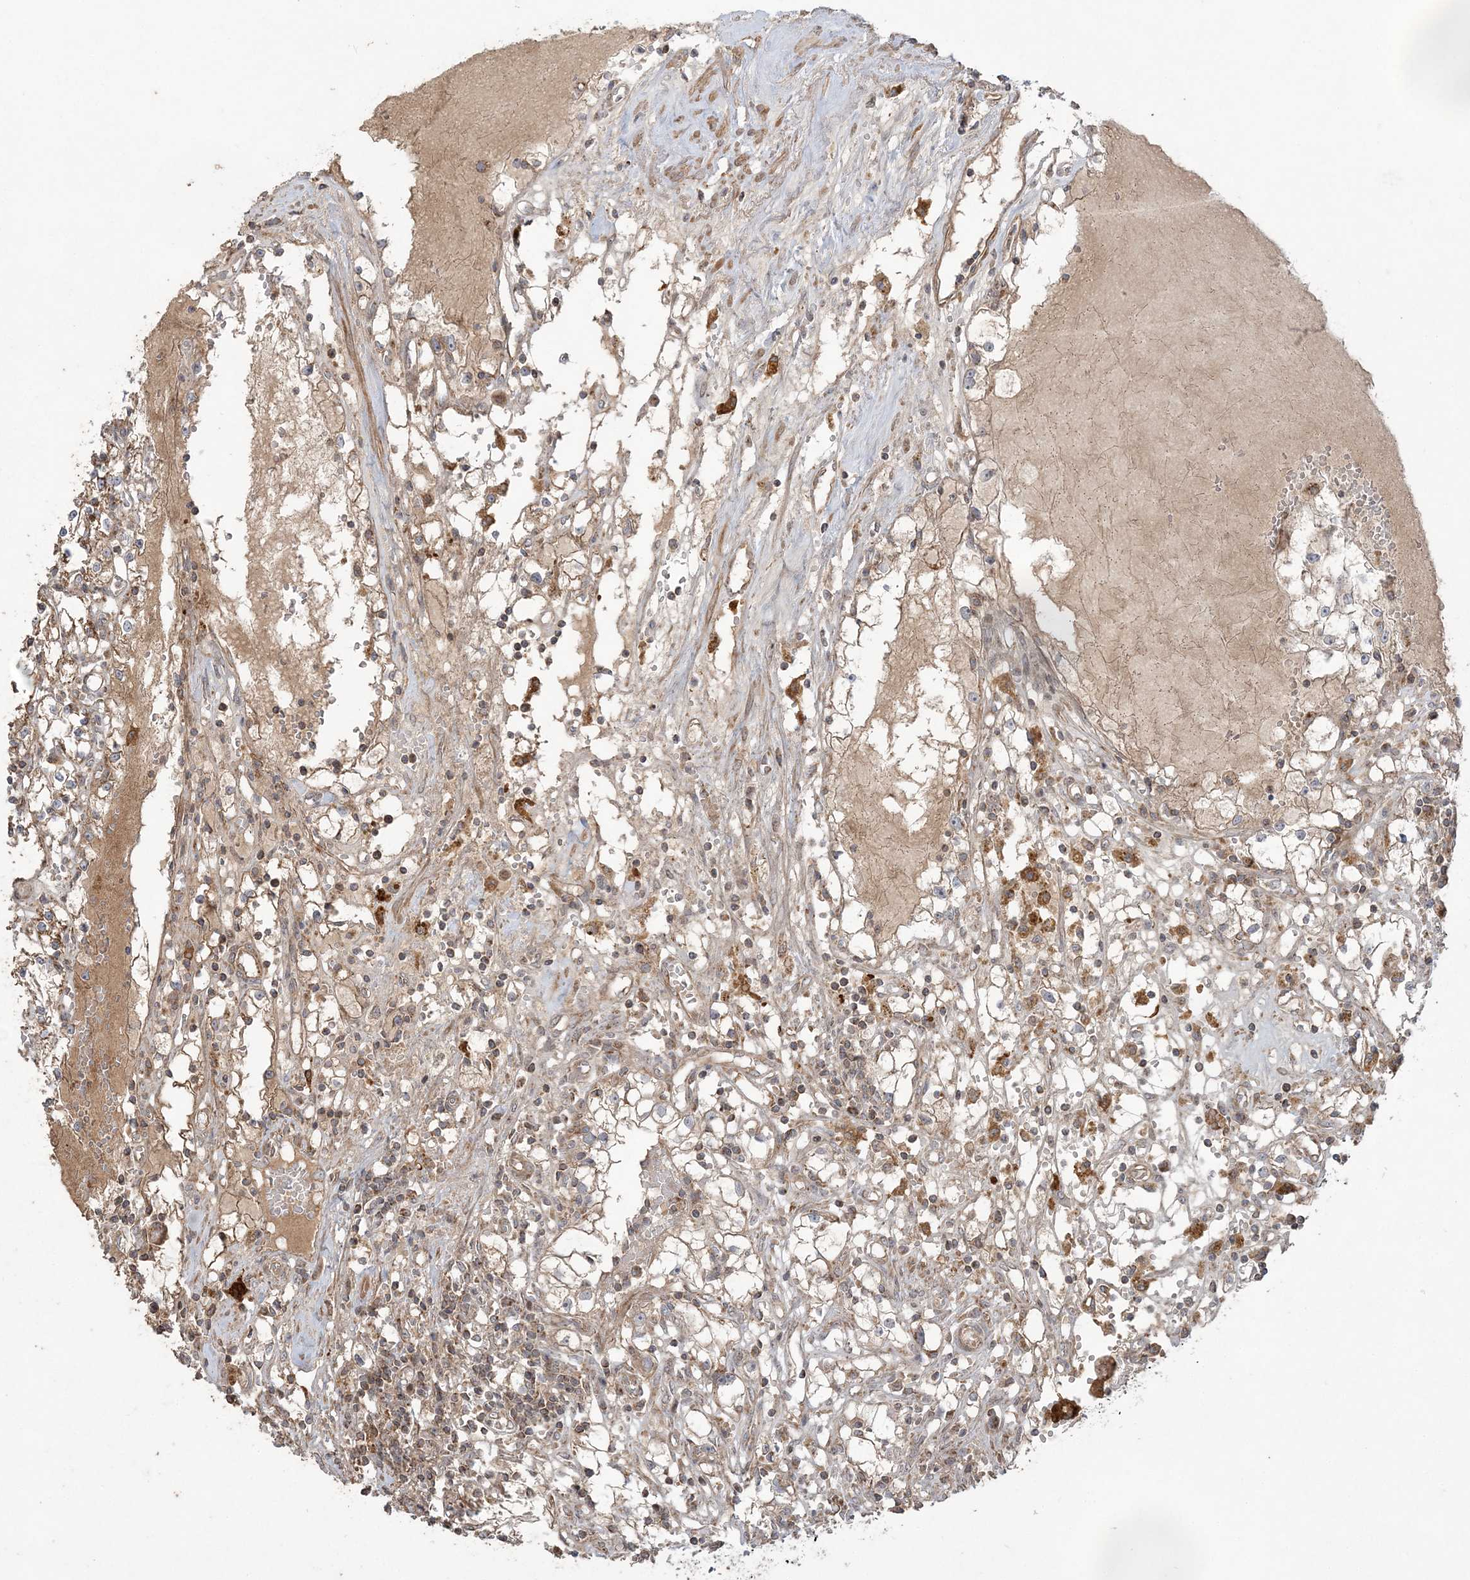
{"staining": {"intensity": "weak", "quantity": ">75%", "location": "cytoplasmic/membranous"}, "tissue": "renal cancer", "cell_type": "Tumor cells", "image_type": "cancer", "snomed": [{"axis": "morphology", "description": "Adenocarcinoma, NOS"}, {"axis": "topography", "description": "Kidney"}], "caption": "Immunohistochemistry image of human adenocarcinoma (renal) stained for a protein (brown), which shows low levels of weak cytoplasmic/membranous positivity in about >75% of tumor cells.", "gene": "SCLT1", "patient": {"sex": "male", "age": 56}}